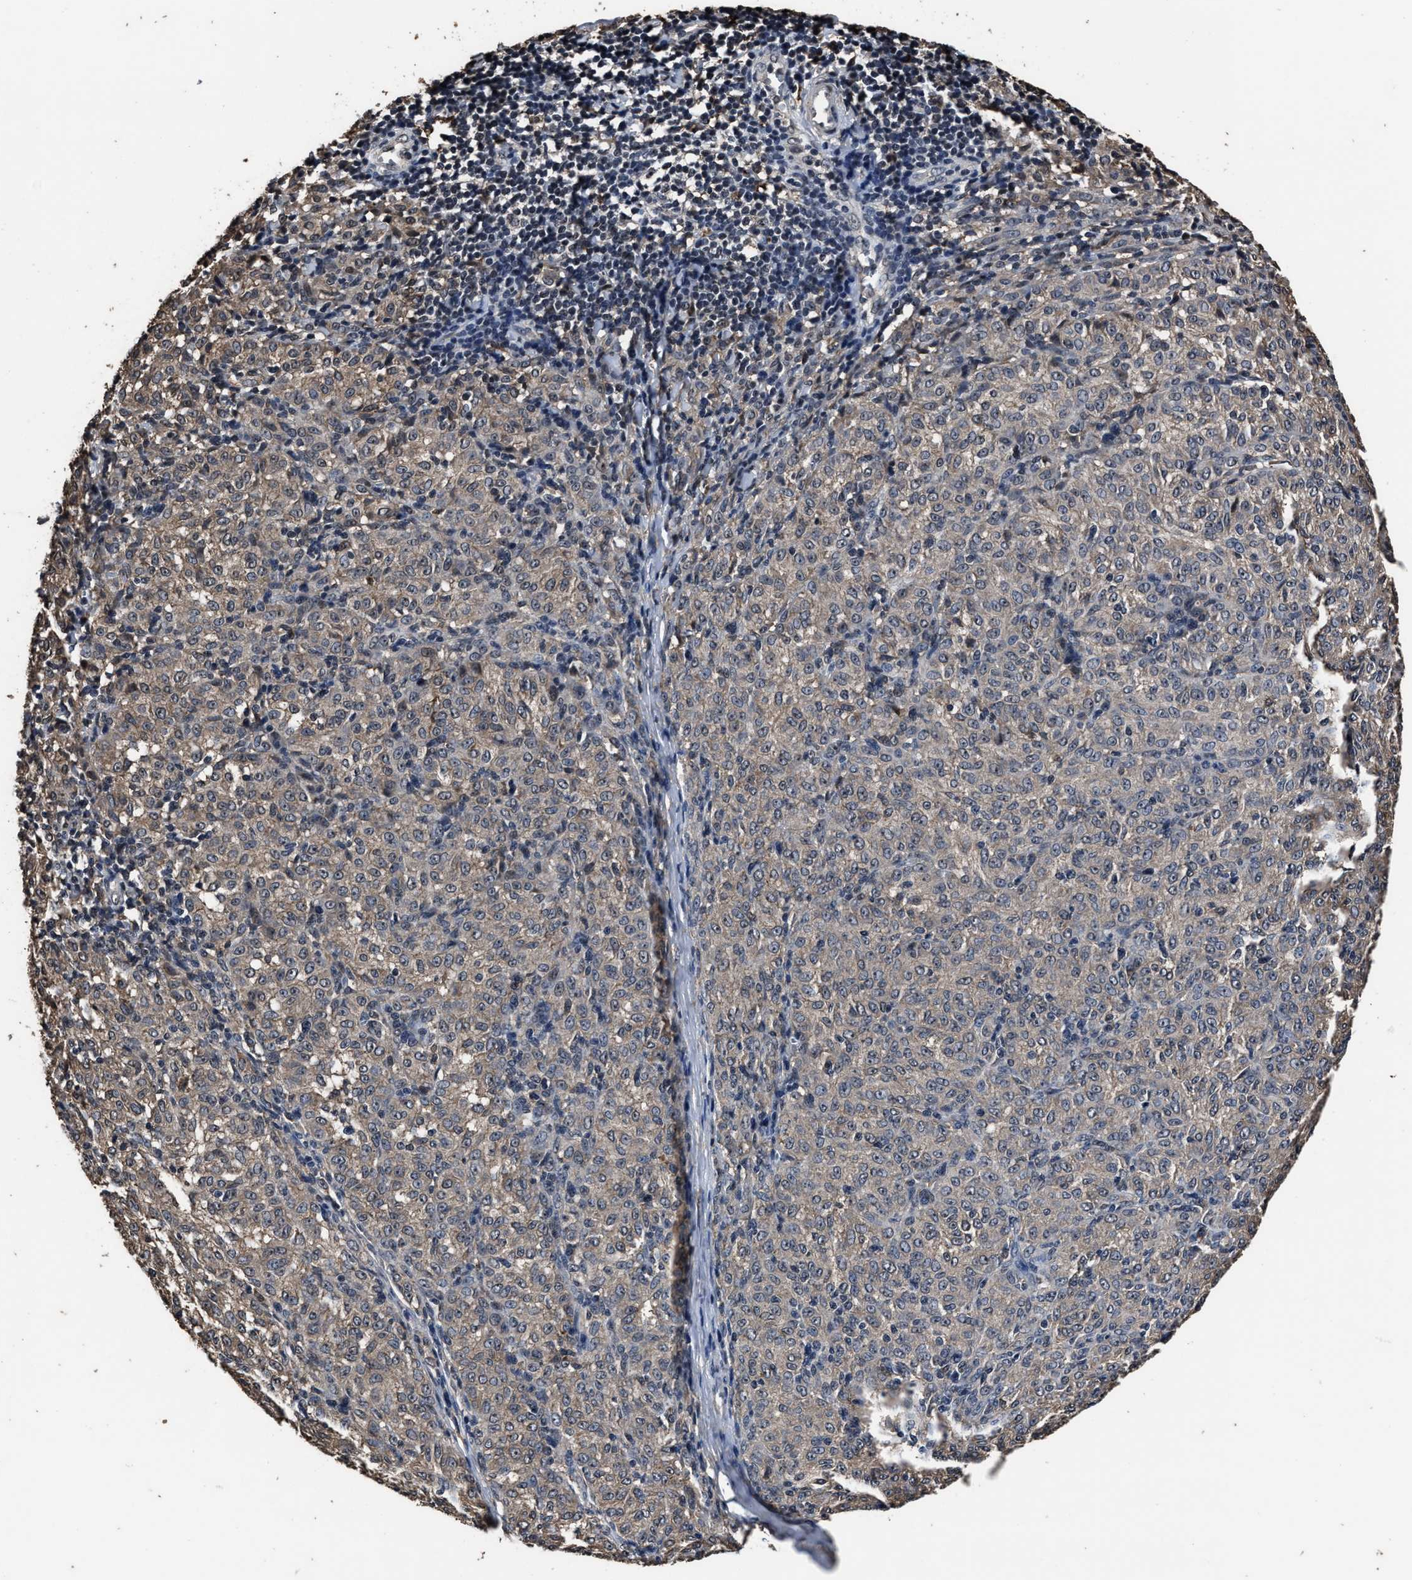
{"staining": {"intensity": "moderate", "quantity": "25%-75%", "location": "cytoplasmic/membranous"}, "tissue": "melanoma", "cell_type": "Tumor cells", "image_type": "cancer", "snomed": [{"axis": "morphology", "description": "Malignant melanoma, NOS"}, {"axis": "topography", "description": "Skin"}], "caption": "Human malignant melanoma stained with a brown dye displays moderate cytoplasmic/membranous positive staining in about 25%-75% of tumor cells.", "gene": "RSBN1L", "patient": {"sex": "female", "age": 72}}